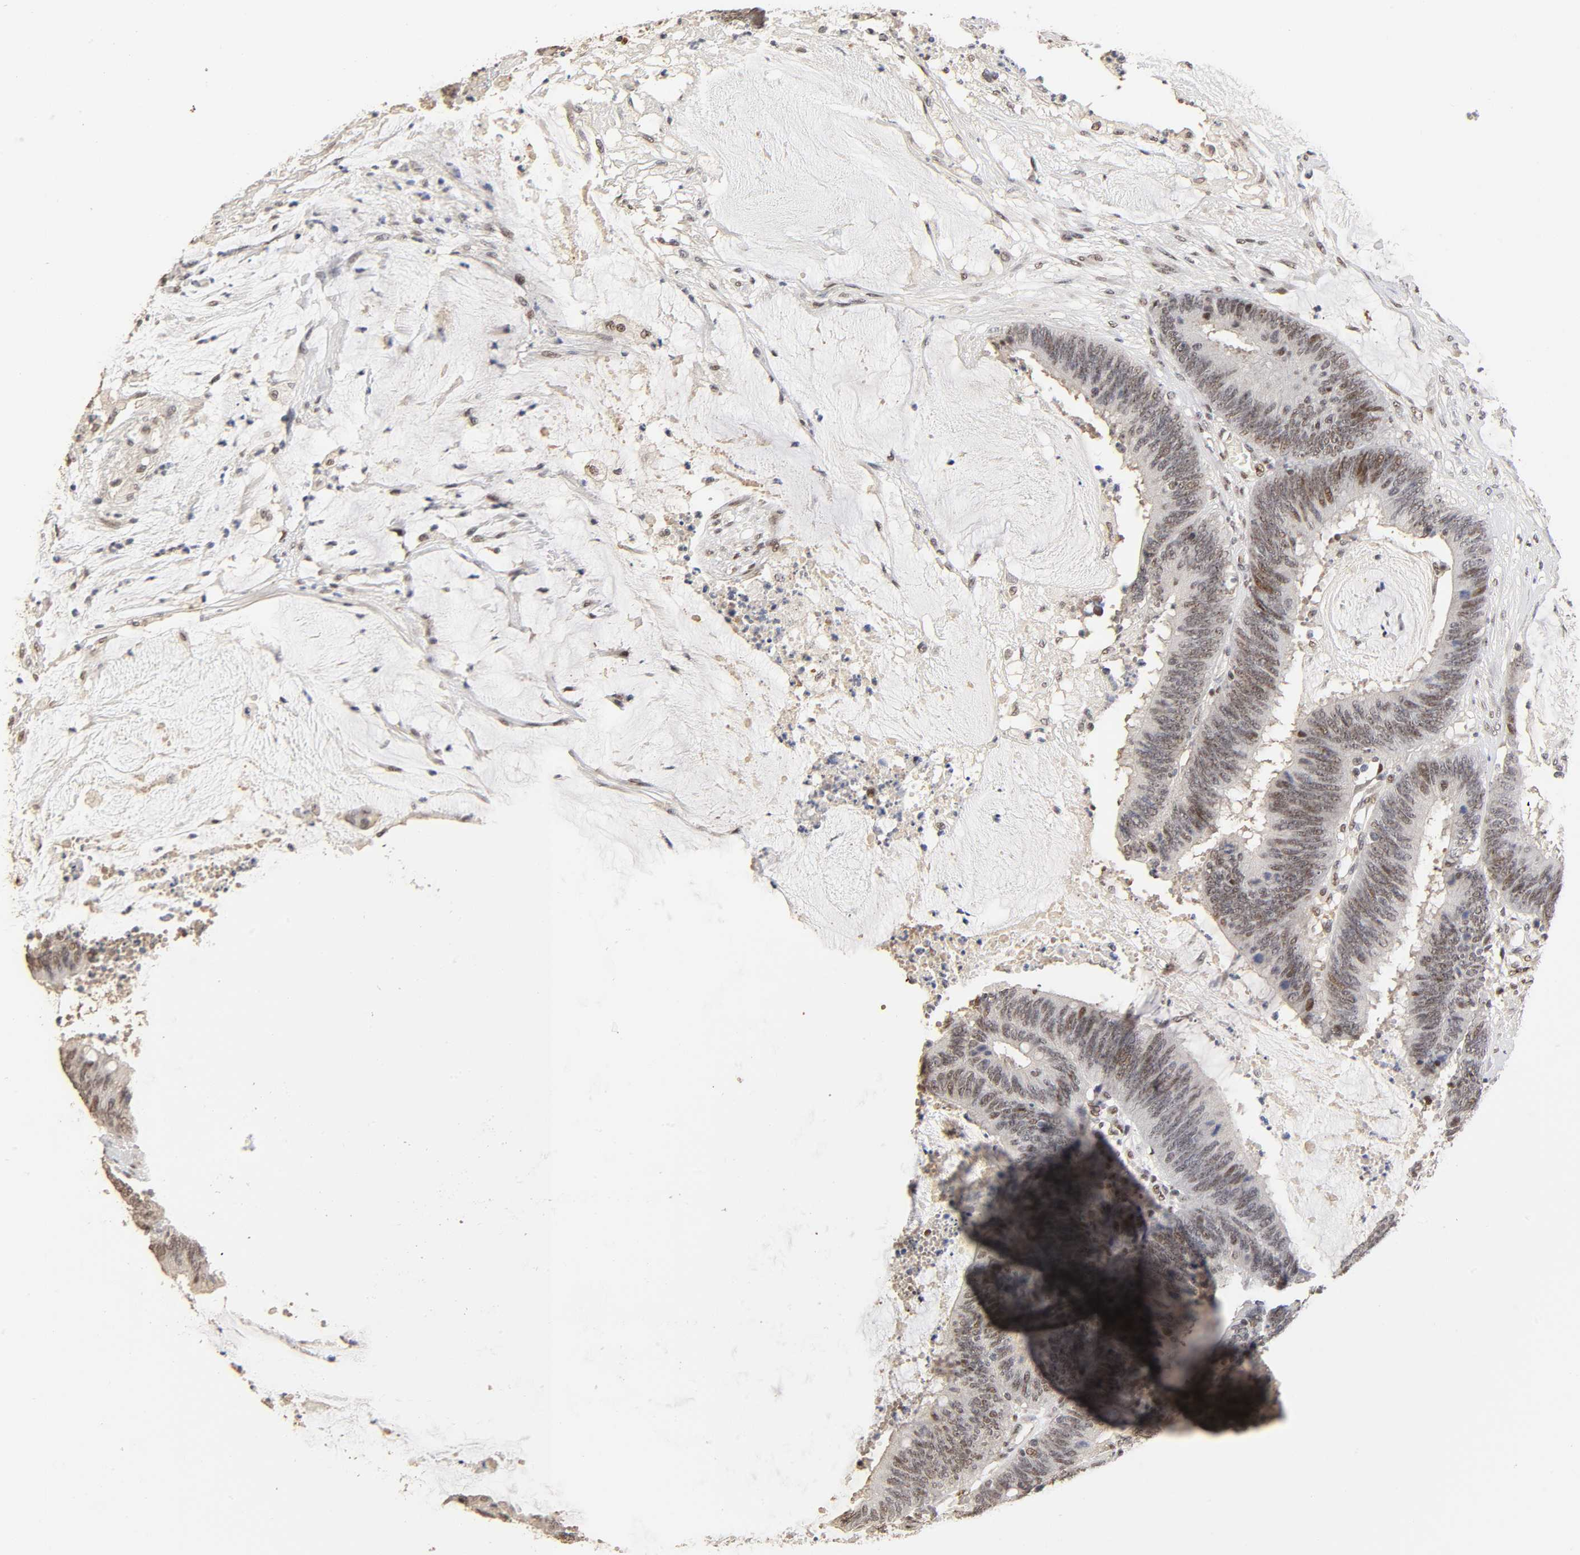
{"staining": {"intensity": "weak", "quantity": "25%-75%", "location": "nuclear"}, "tissue": "colorectal cancer", "cell_type": "Tumor cells", "image_type": "cancer", "snomed": [{"axis": "morphology", "description": "Adenocarcinoma, NOS"}, {"axis": "topography", "description": "Rectum"}], "caption": "Weak nuclear protein expression is present in approximately 25%-75% of tumor cells in colorectal cancer.", "gene": "TP53RK", "patient": {"sex": "female", "age": 66}}